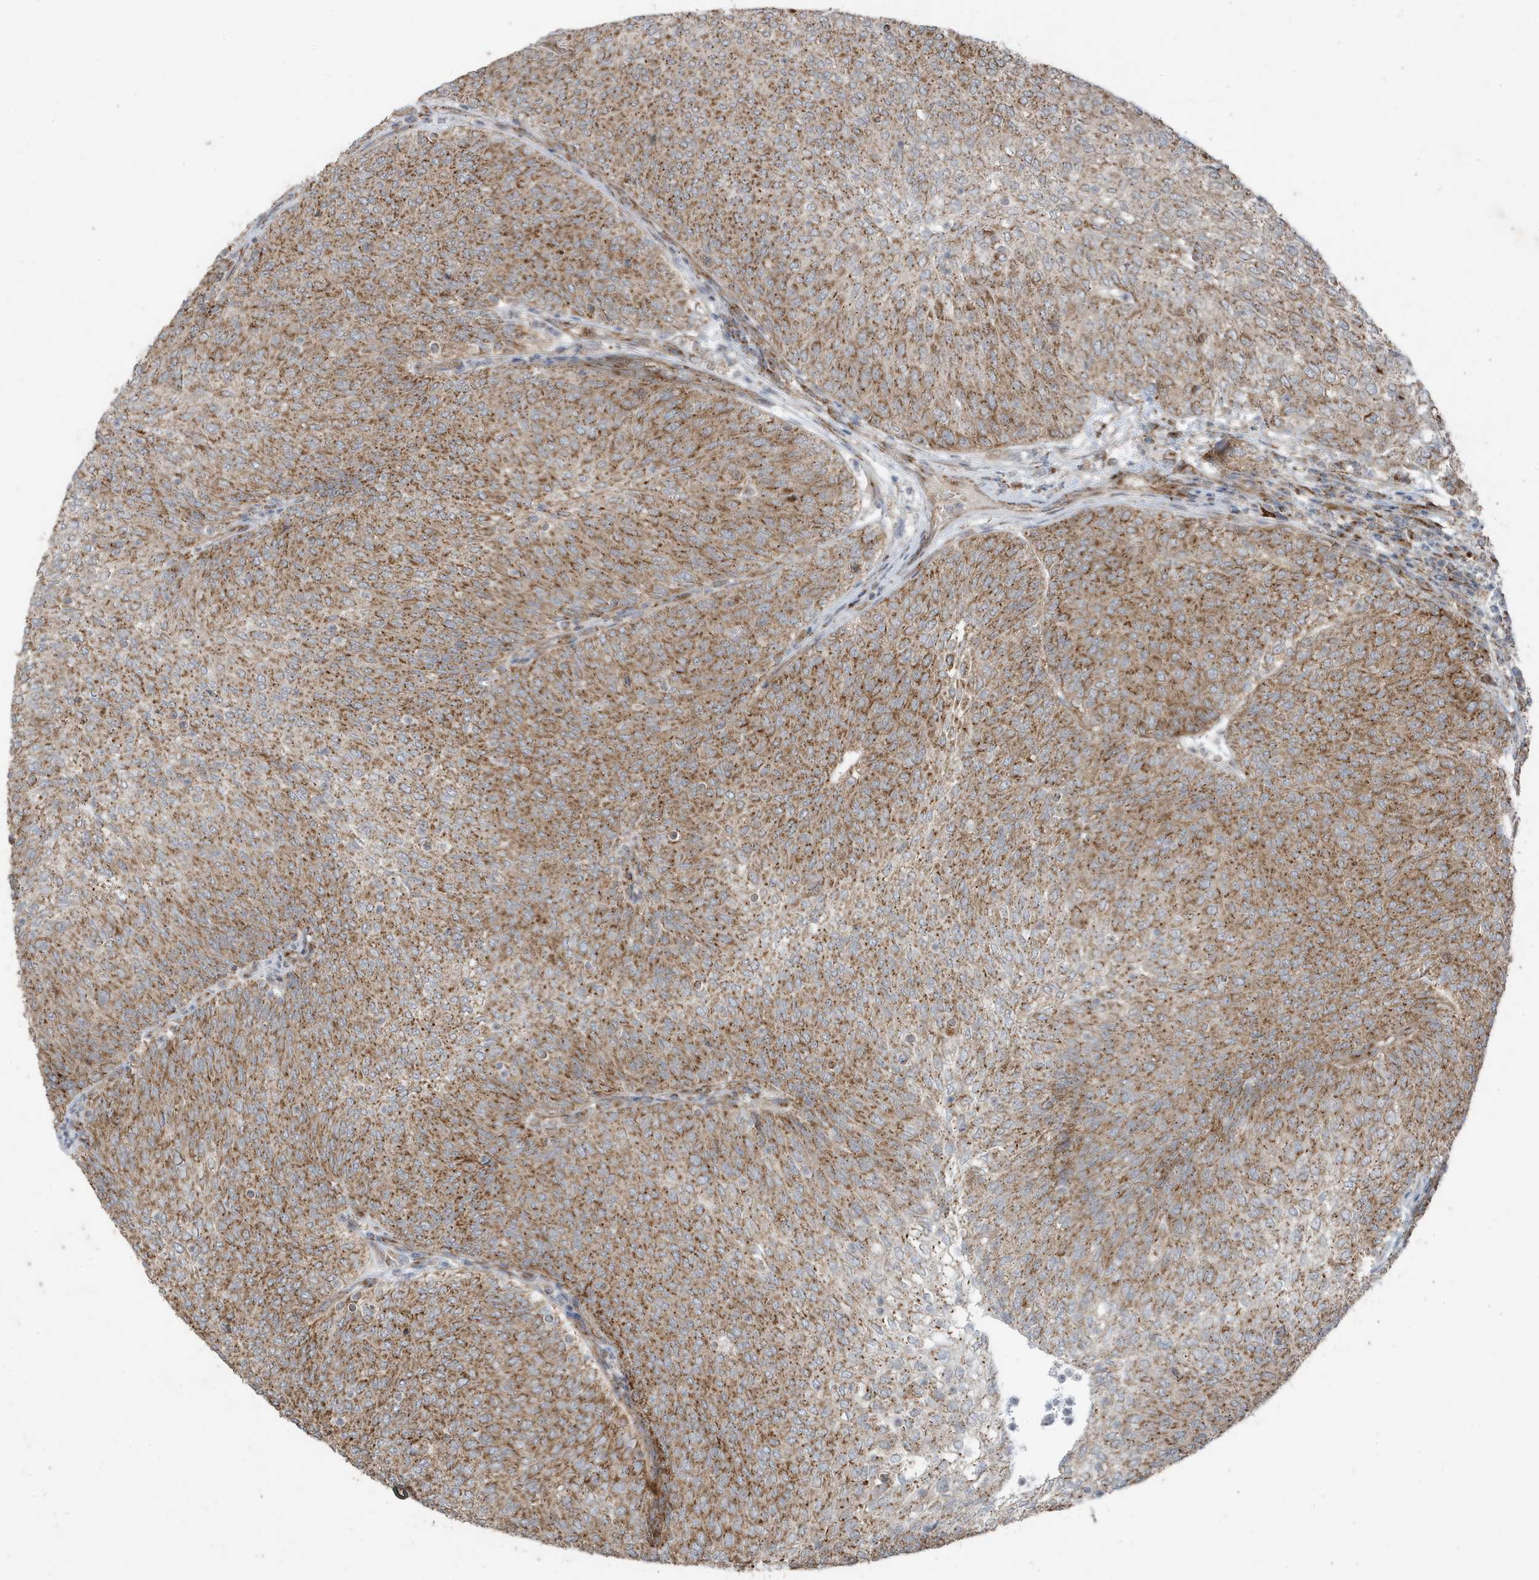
{"staining": {"intensity": "moderate", "quantity": ">75%", "location": "cytoplasmic/membranous"}, "tissue": "urothelial cancer", "cell_type": "Tumor cells", "image_type": "cancer", "snomed": [{"axis": "morphology", "description": "Urothelial carcinoma, Low grade"}, {"axis": "topography", "description": "Urinary bladder"}], "caption": "This is an image of immunohistochemistry staining of low-grade urothelial carcinoma, which shows moderate positivity in the cytoplasmic/membranous of tumor cells.", "gene": "GOLGA4", "patient": {"sex": "female", "age": 79}}